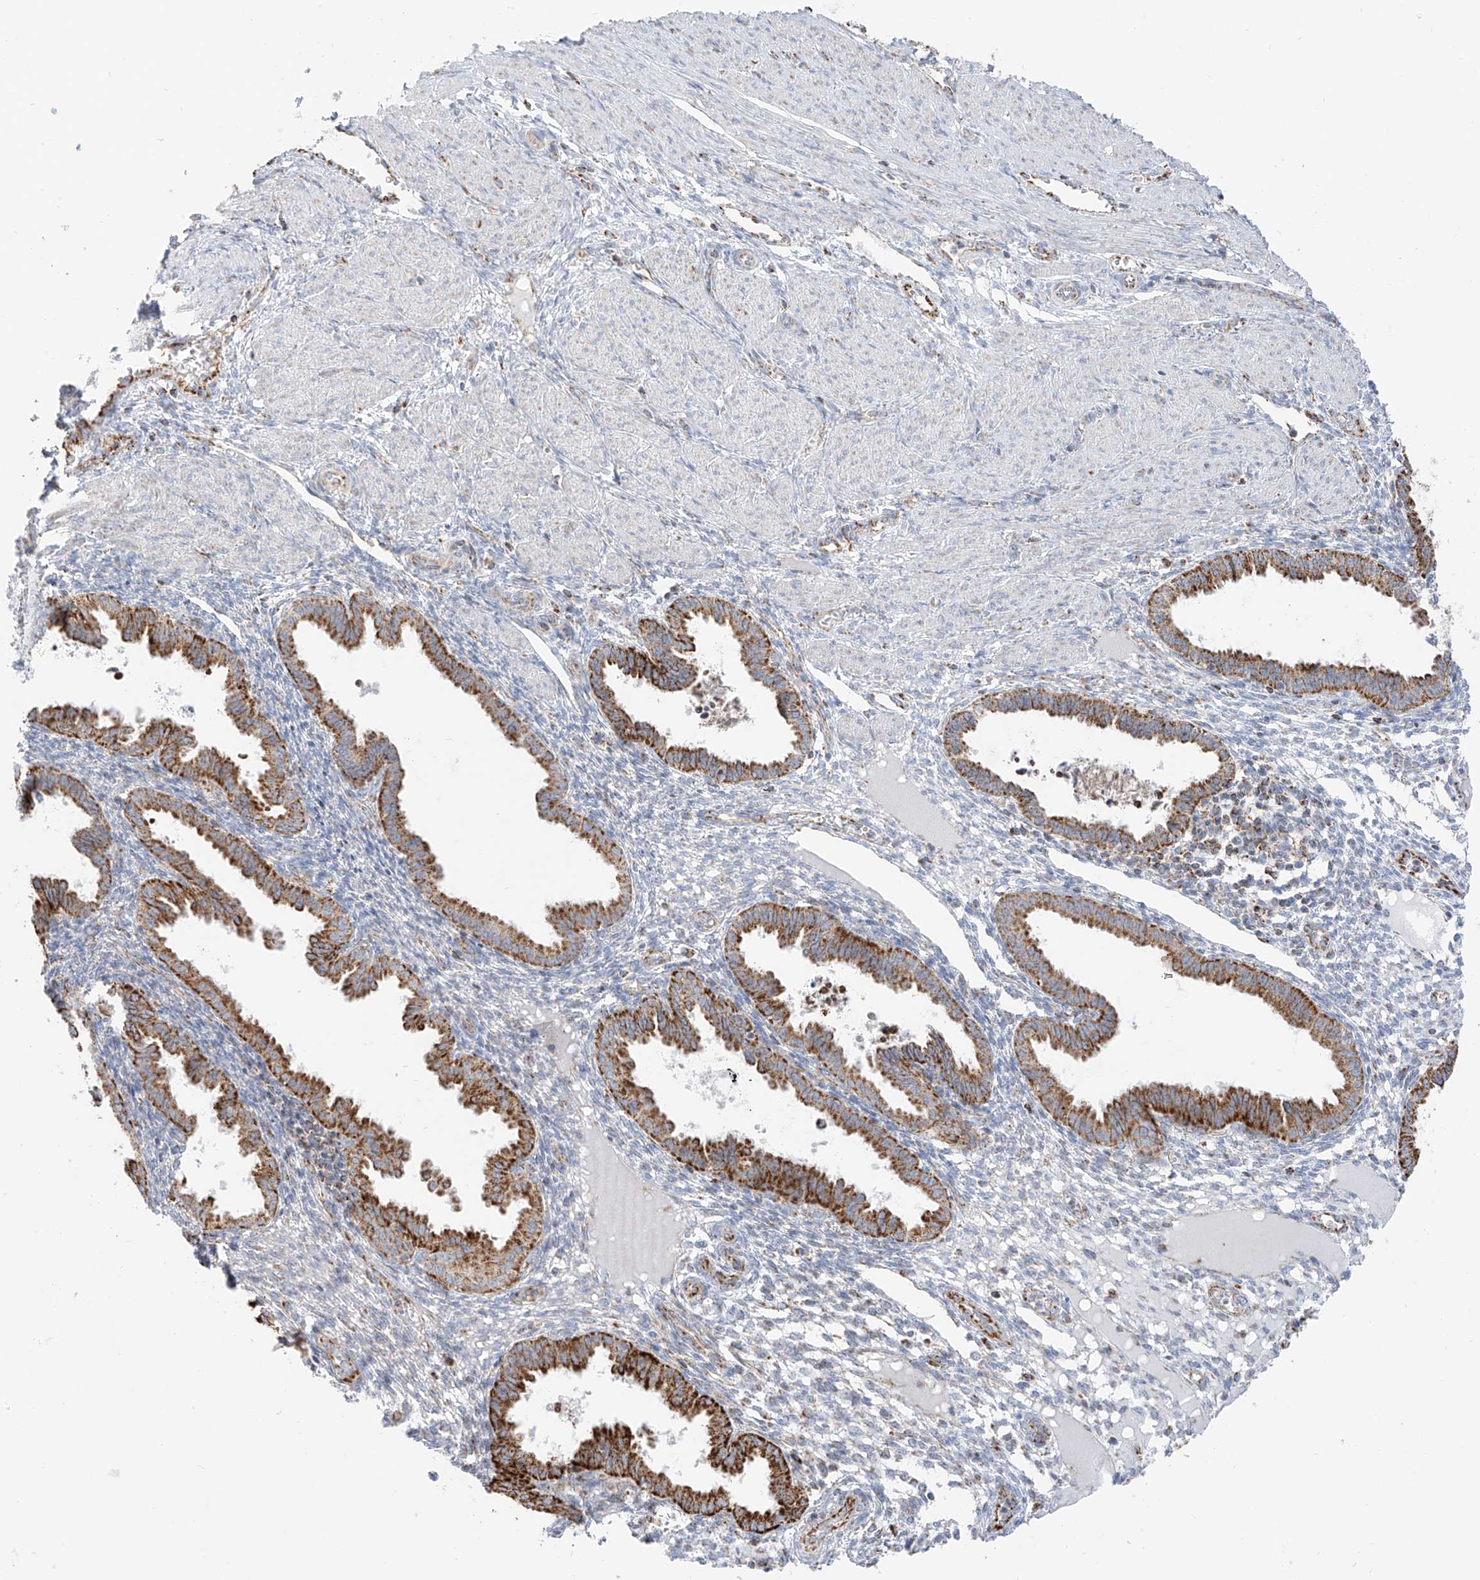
{"staining": {"intensity": "negative", "quantity": "none", "location": "none"}, "tissue": "endometrium", "cell_type": "Cells in endometrial stroma", "image_type": "normal", "snomed": [{"axis": "morphology", "description": "Normal tissue, NOS"}, {"axis": "topography", "description": "Endometrium"}], "caption": "This histopathology image is of unremarkable endometrium stained with immunohistochemistry to label a protein in brown with the nuclei are counter-stained blue. There is no expression in cells in endometrial stroma.", "gene": "ETHE1", "patient": {"sex": "female", "age": 33}}